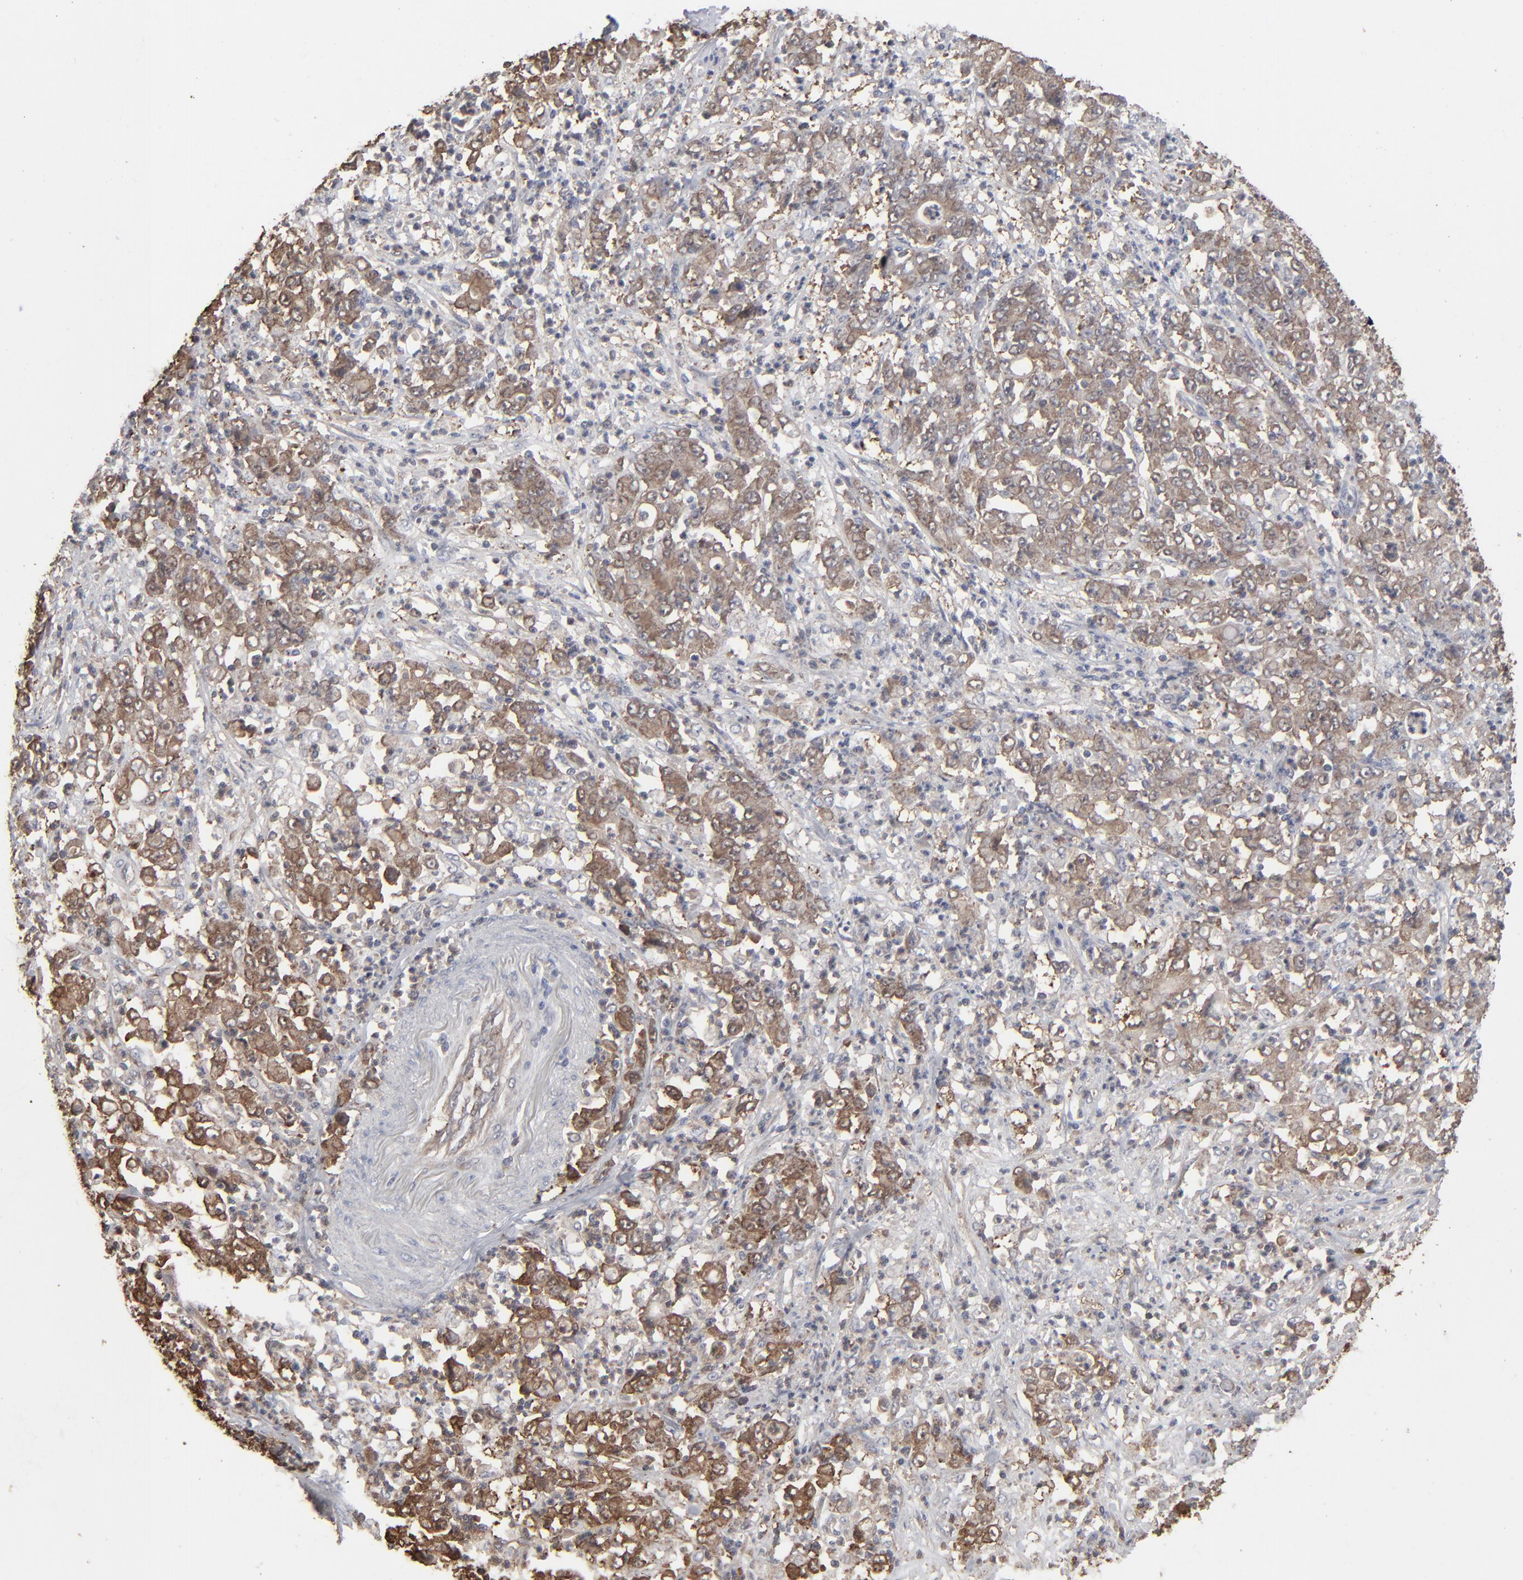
{"staining": {"intensity": "moderate", "quantity": ">75%", "location": "cytoplasmic/membranous"}, "tissue": "stomach cancer", "cell_type": "Tumor cells", "image_type": "cancer", "snomed": [{"axis": "morphology", "description": "Adenocarcinoma, NOS"}, {"axis": "topography", "description": "Stomach, lower"}], "caption": "A high-resolution photomicrograph shows immunohistochemistry staining of stomach adenocarcinoma, which reveals moderate cytoplasmic/membranous expression in approximately >75% of tumor cells. Nuclei are stained in blue.", "gene": "NME1-NME2", "patient": {"sex": "female", "age": 71}}